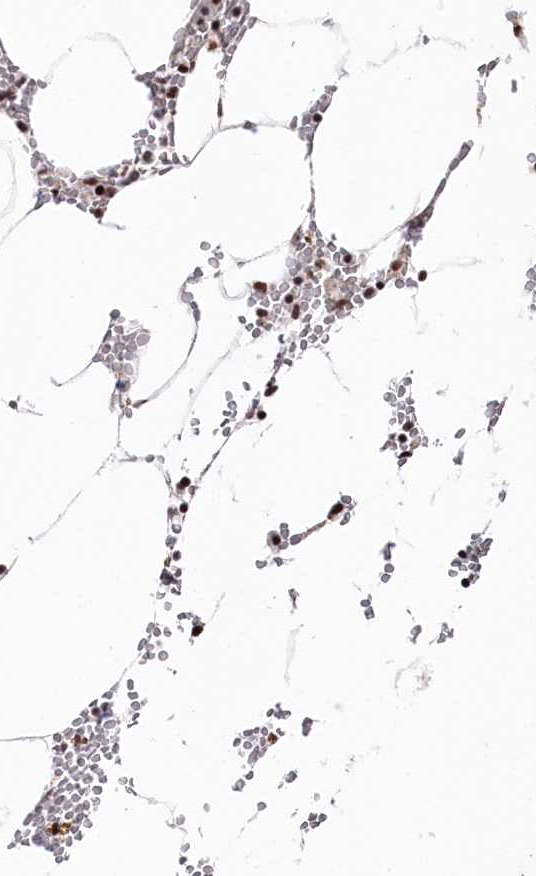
{"staining": {"intensity": "moderate", "quantity": ">75%", "location": "nuclear"}, "tissue": "bone marrow", "cell_type": "Hematopoietic cells", "image_type": "normal", "snomed": [{"axis": "morphology", "description": "Normal tissue, NOS"}, {"axis": "topography", "description": "Bone marrow"}], "caption": "This micrograph reveals immunohistochemistry (IHC) staining of unremarkable human bone marrow, with medium moderate nuclear staining in approximately >75% of hematopoietic cells.", "gene": "POLR2H", "patient": {"sex": "male", "age": 70}}